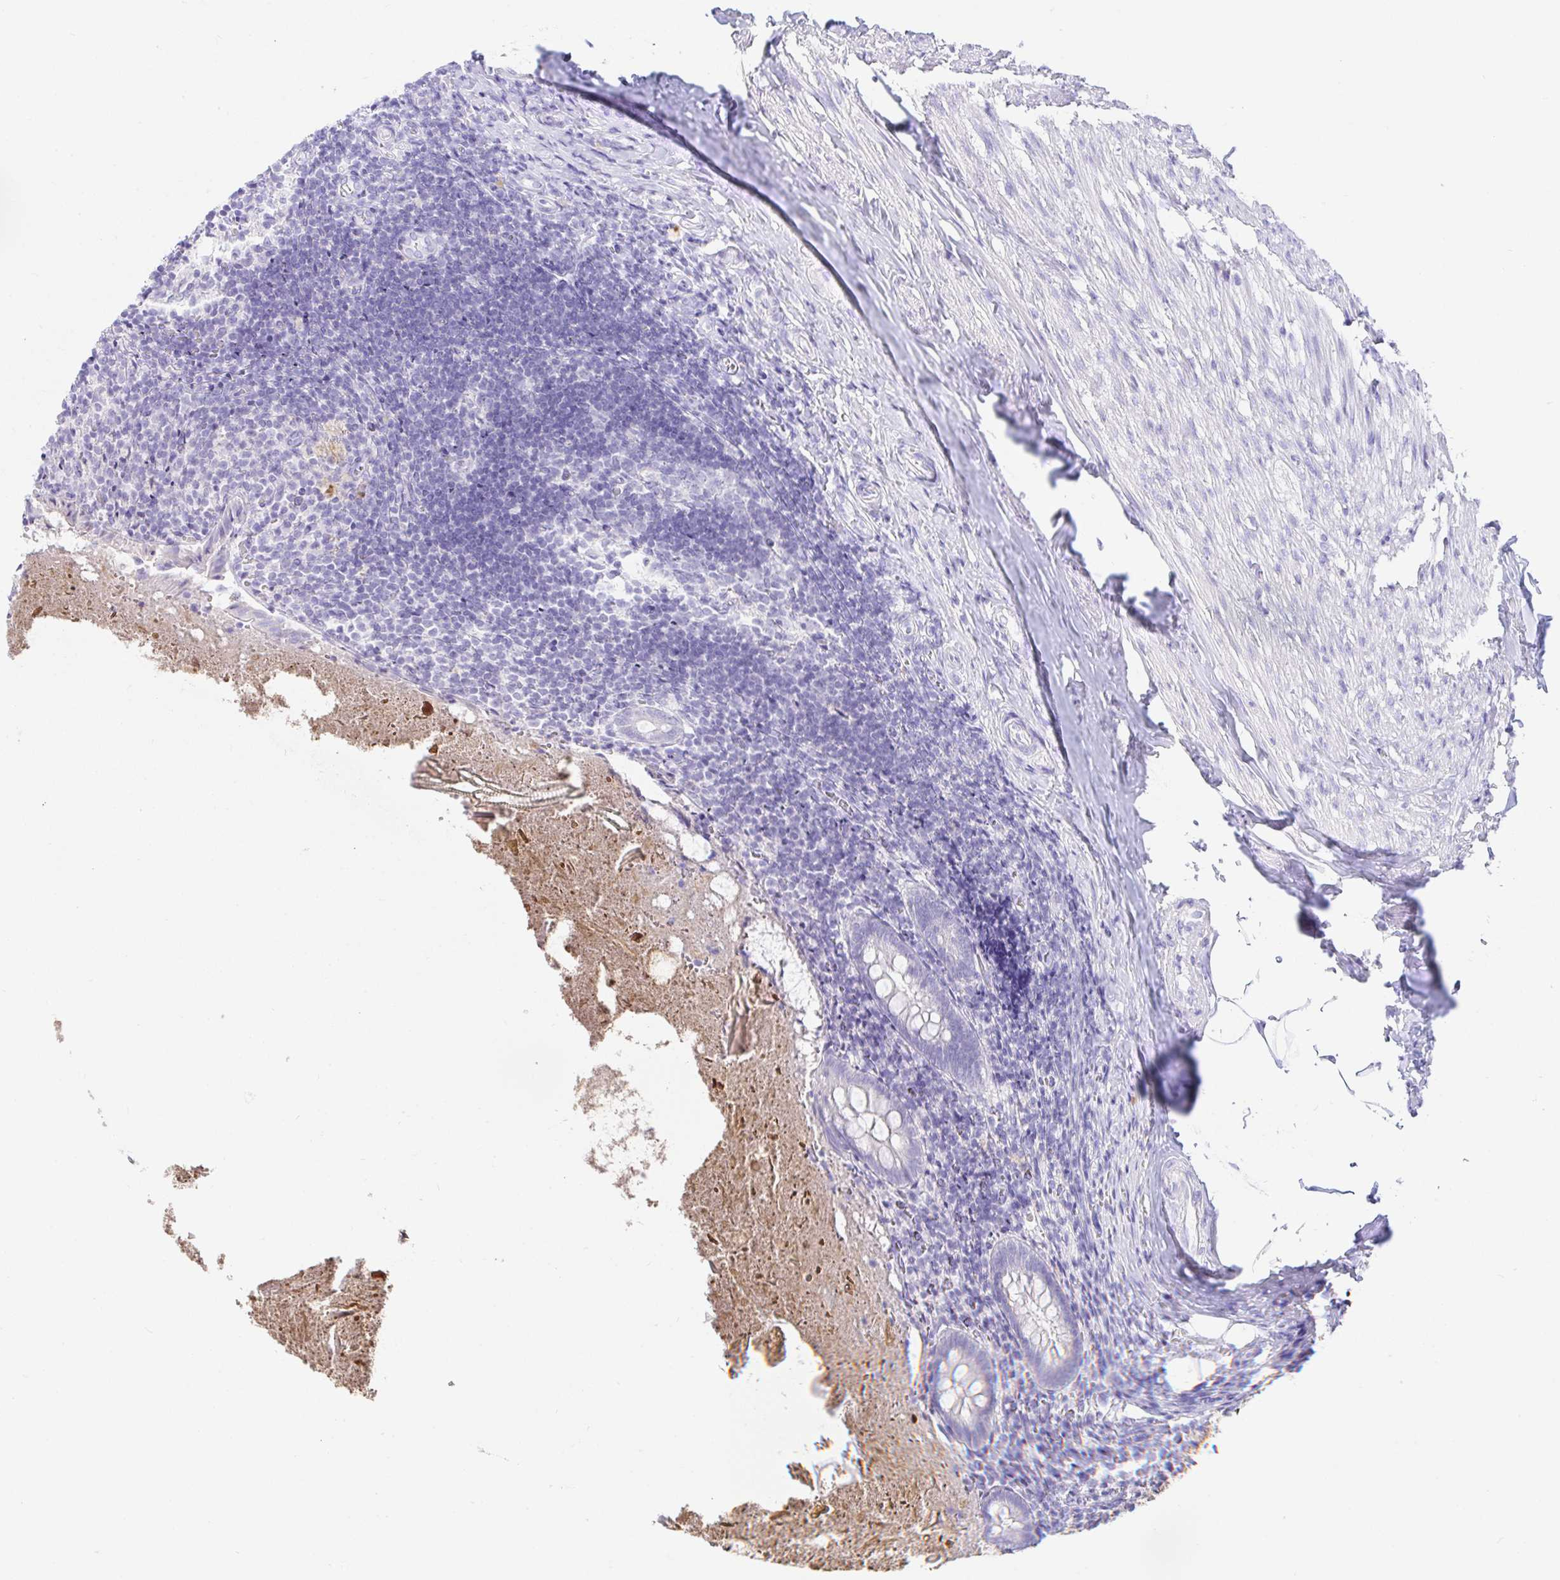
{"staining": {"intensity": "negative", "quantity": "none", "location": "none"}, "tissue": "appendix", "cell_type": "Glandular cells", "image_type": "normal", "snomed": [{"axis": "morphology", "description": "Normal tissue, NOS"}, {"axis": "topography", "description": "Appendix"}], "caption": "Normal appendix was stained to show a protein in brown. There is no significant positivity in glandular cells. (DAB (3,3'-diaminobenzidine) immunohistochemistry (IHC) visualized using brightfield microscopy, high magnification).", "gene": "PAX8", "patient": {"sex": "female", "age": 17}}